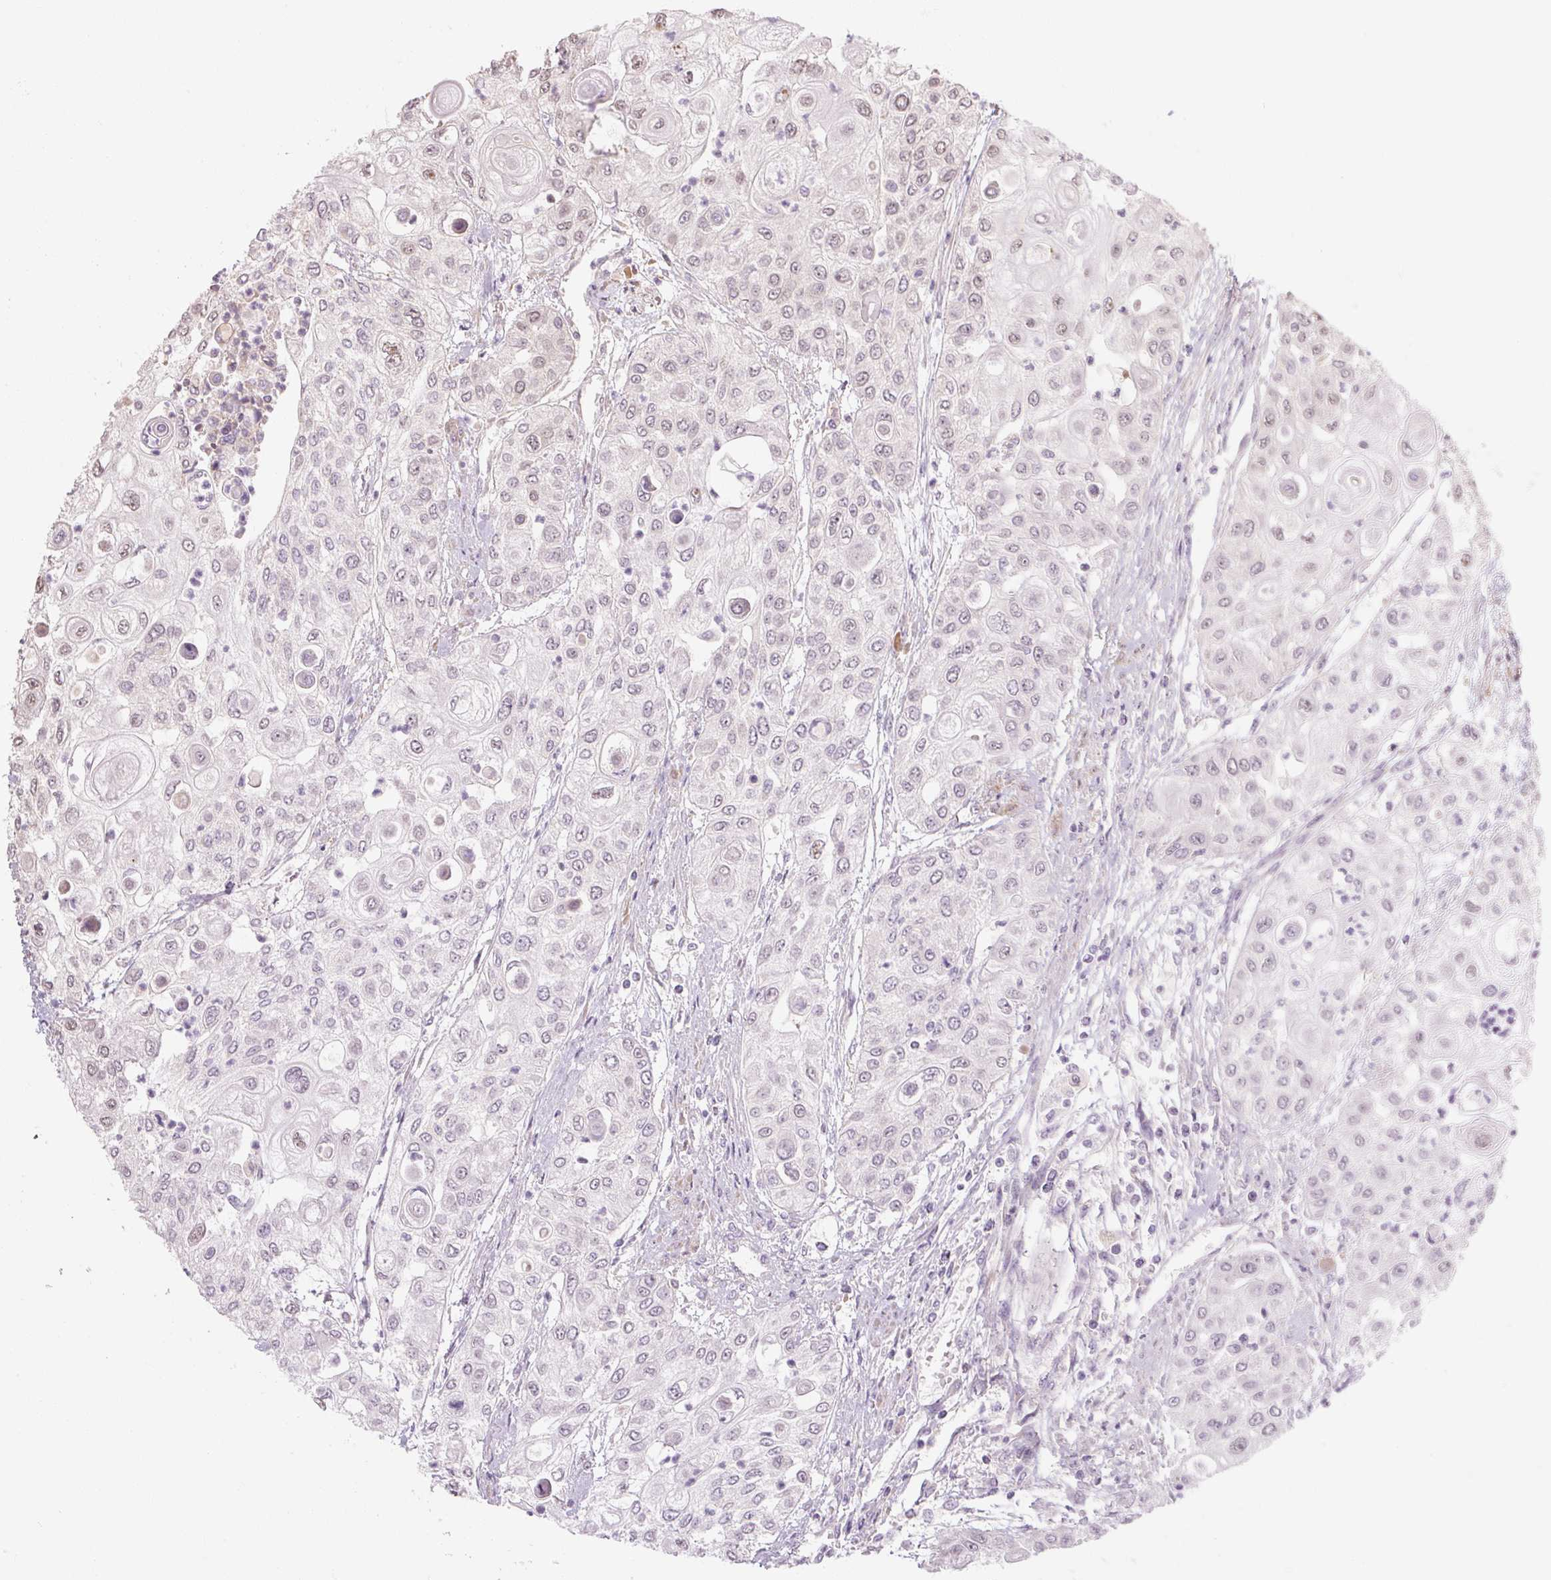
{"staining": {"intensity": "negative", "quantity": "none", "location": "none"}, "tissue": "urothelial cancer", "cell_type": "Tumor cells", "image_type": "cancer", "snomed": [{"axis": "morphology", "description": "Urothelial carcinoma, High grade"}, {"axis": "topography", "description": "Urinary bladder"}], "caption": "This is a photomicrograph of immunohistochemistry (IHC) staining of urothelial carcinoma (high-grade), which shows no positivity in tumor cells. (DAB IHC with hematoxylin counter stain).", "gene": "RB1CC1", "patient": {"sex": "female", "age": 79}}